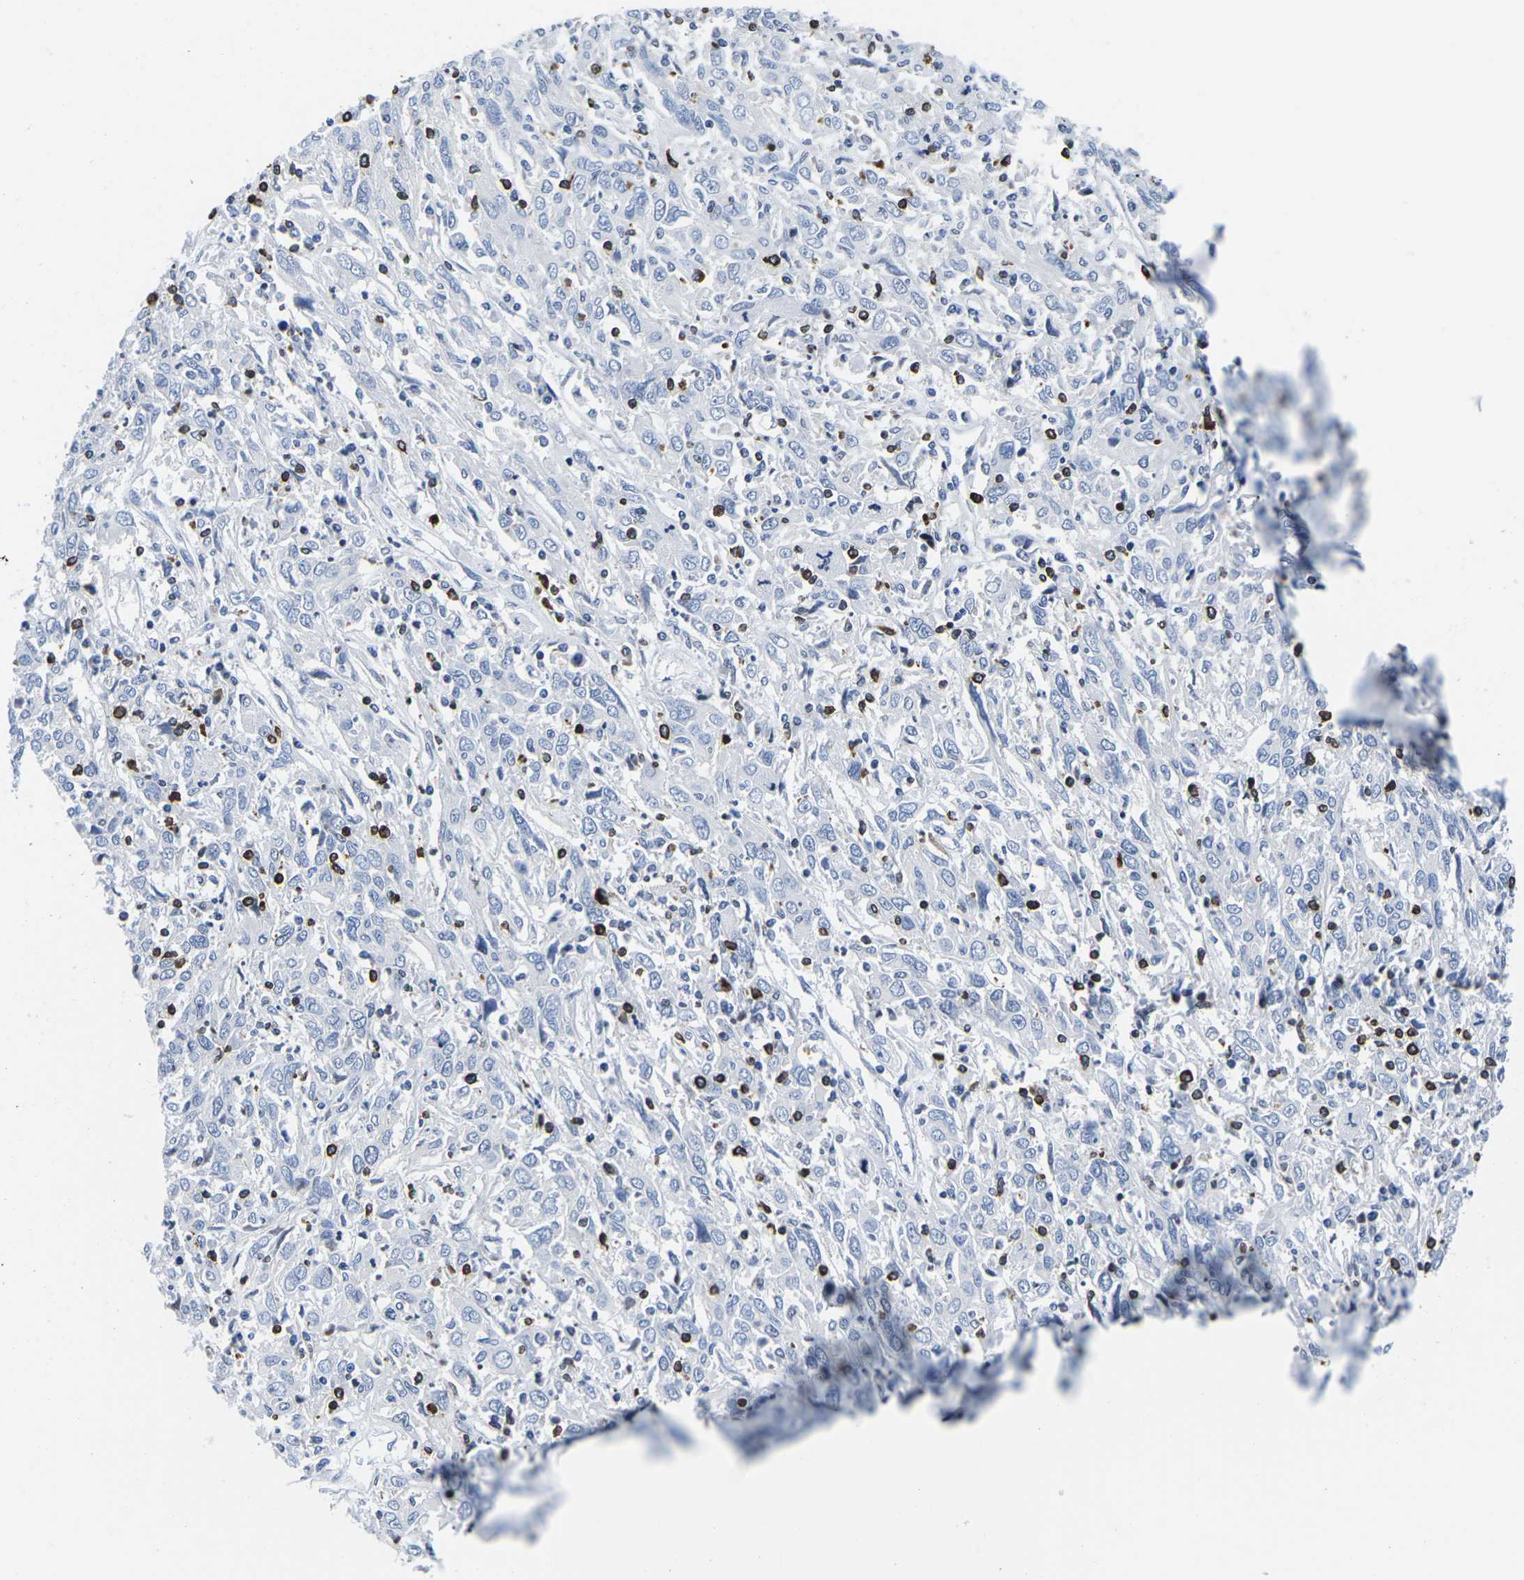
{"staining": {"intensity": "negative", "quantity": "none", "location": "none"}, "tissue": "cervical cancer", "cell_type": "Tumor cells", "image_type": "cancer", "snomed": [{"axis": "morphology", "description": "Squamous cell carcinoma, NOS"}, {"axis": "topography", "description": "Cervix"}], "caption": "This histopathology image is of cervical squamous cell carcinoma stained with IHC to label a protein in brown with the nuclei are counter-stained blue. There is no positivity in tumor cells.", "gene": "CTSW", "patient": {"sex": "female", "age": 46}}